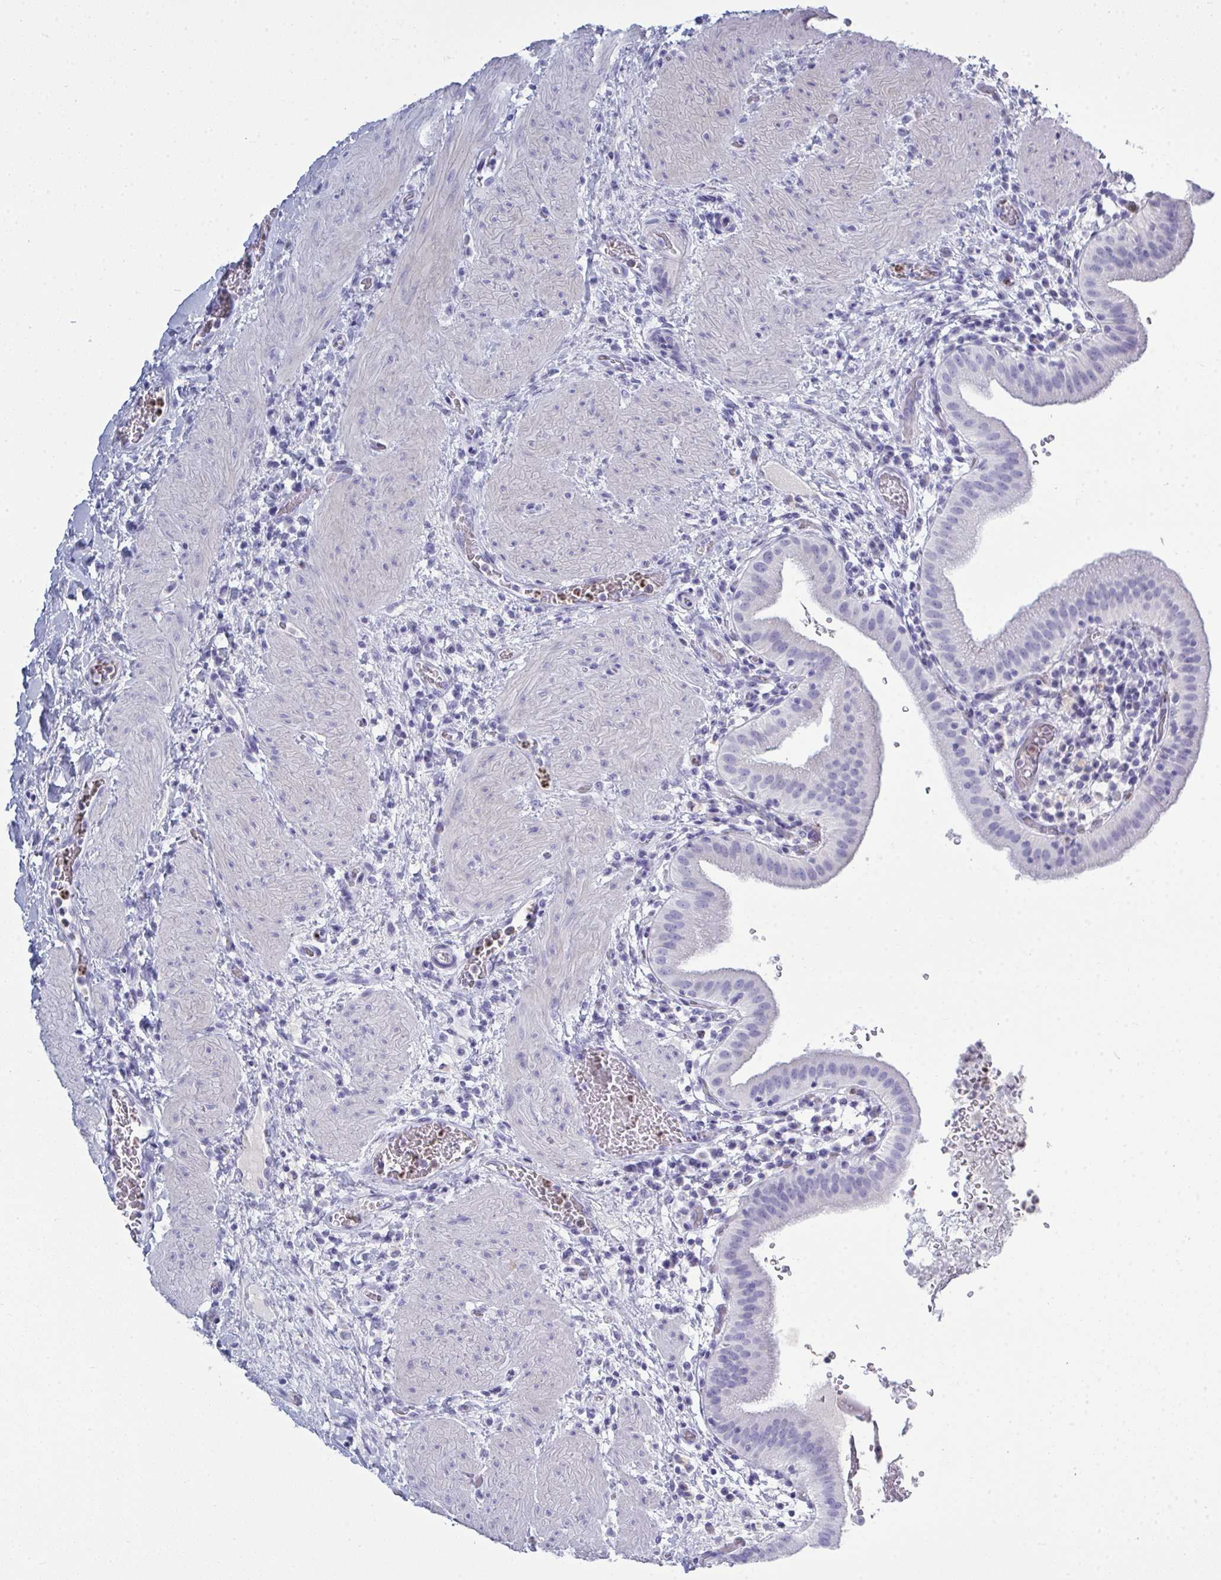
{"staining": {"intensity": "negative", "quantity": "none", "location": "none"}, "tissue": "gallbladder", "cell_type": "Glandular cells", "image_type": "normal", "snomed": [{"axis": "morphology", "description": "Normal tissue, NOS"}, {"axis": "topography", "description": "Gallbladder"}], "caption": "Human gallbladder stained for a protein using IHC reveals no expression in glandular cells.", "gene": "SERPINB10", "patient": {"sex": "male", "age": 26}}